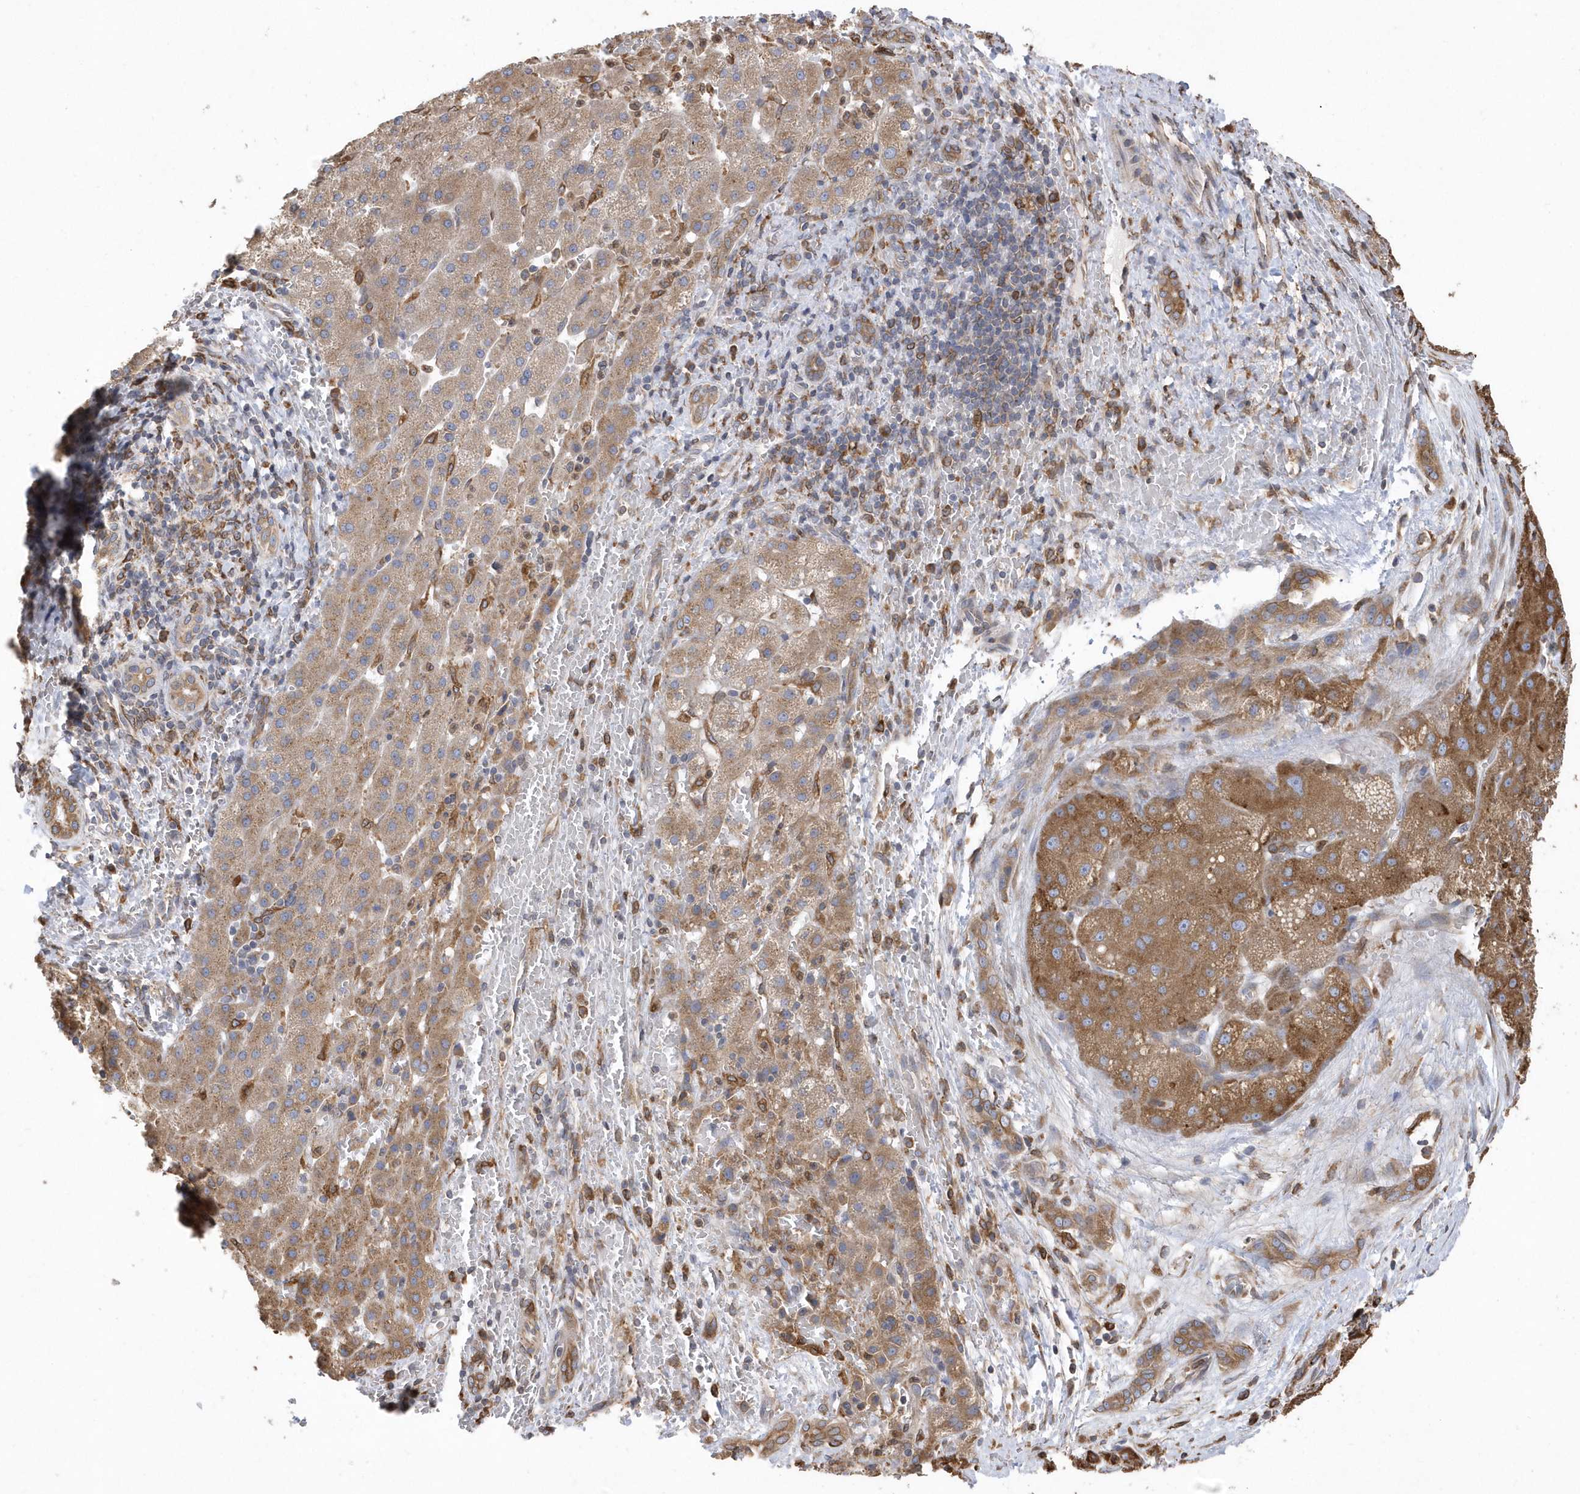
{"staining": {"intensity": "moderate", "quantity": ">75%", "location": "cytoplasmic/membranous"}, "tissue": "liver cancer", "cell_type": "Tumor cells", "image_type": "cancer", "snomed": [{"axis": "morphology", "description": "Carcinoma, Hepatocellular, NOS"}, {"axis": "topography", "description": "Liver"}], "caption": "About >75% of tumor cells in human liver cancer demonstrate moderate cytoplasmic/membranous protein expression as visualized by brown immunohistochemical staining.", "gene": "VAMP7", "patient": {"sex": "male", "age": 57}}